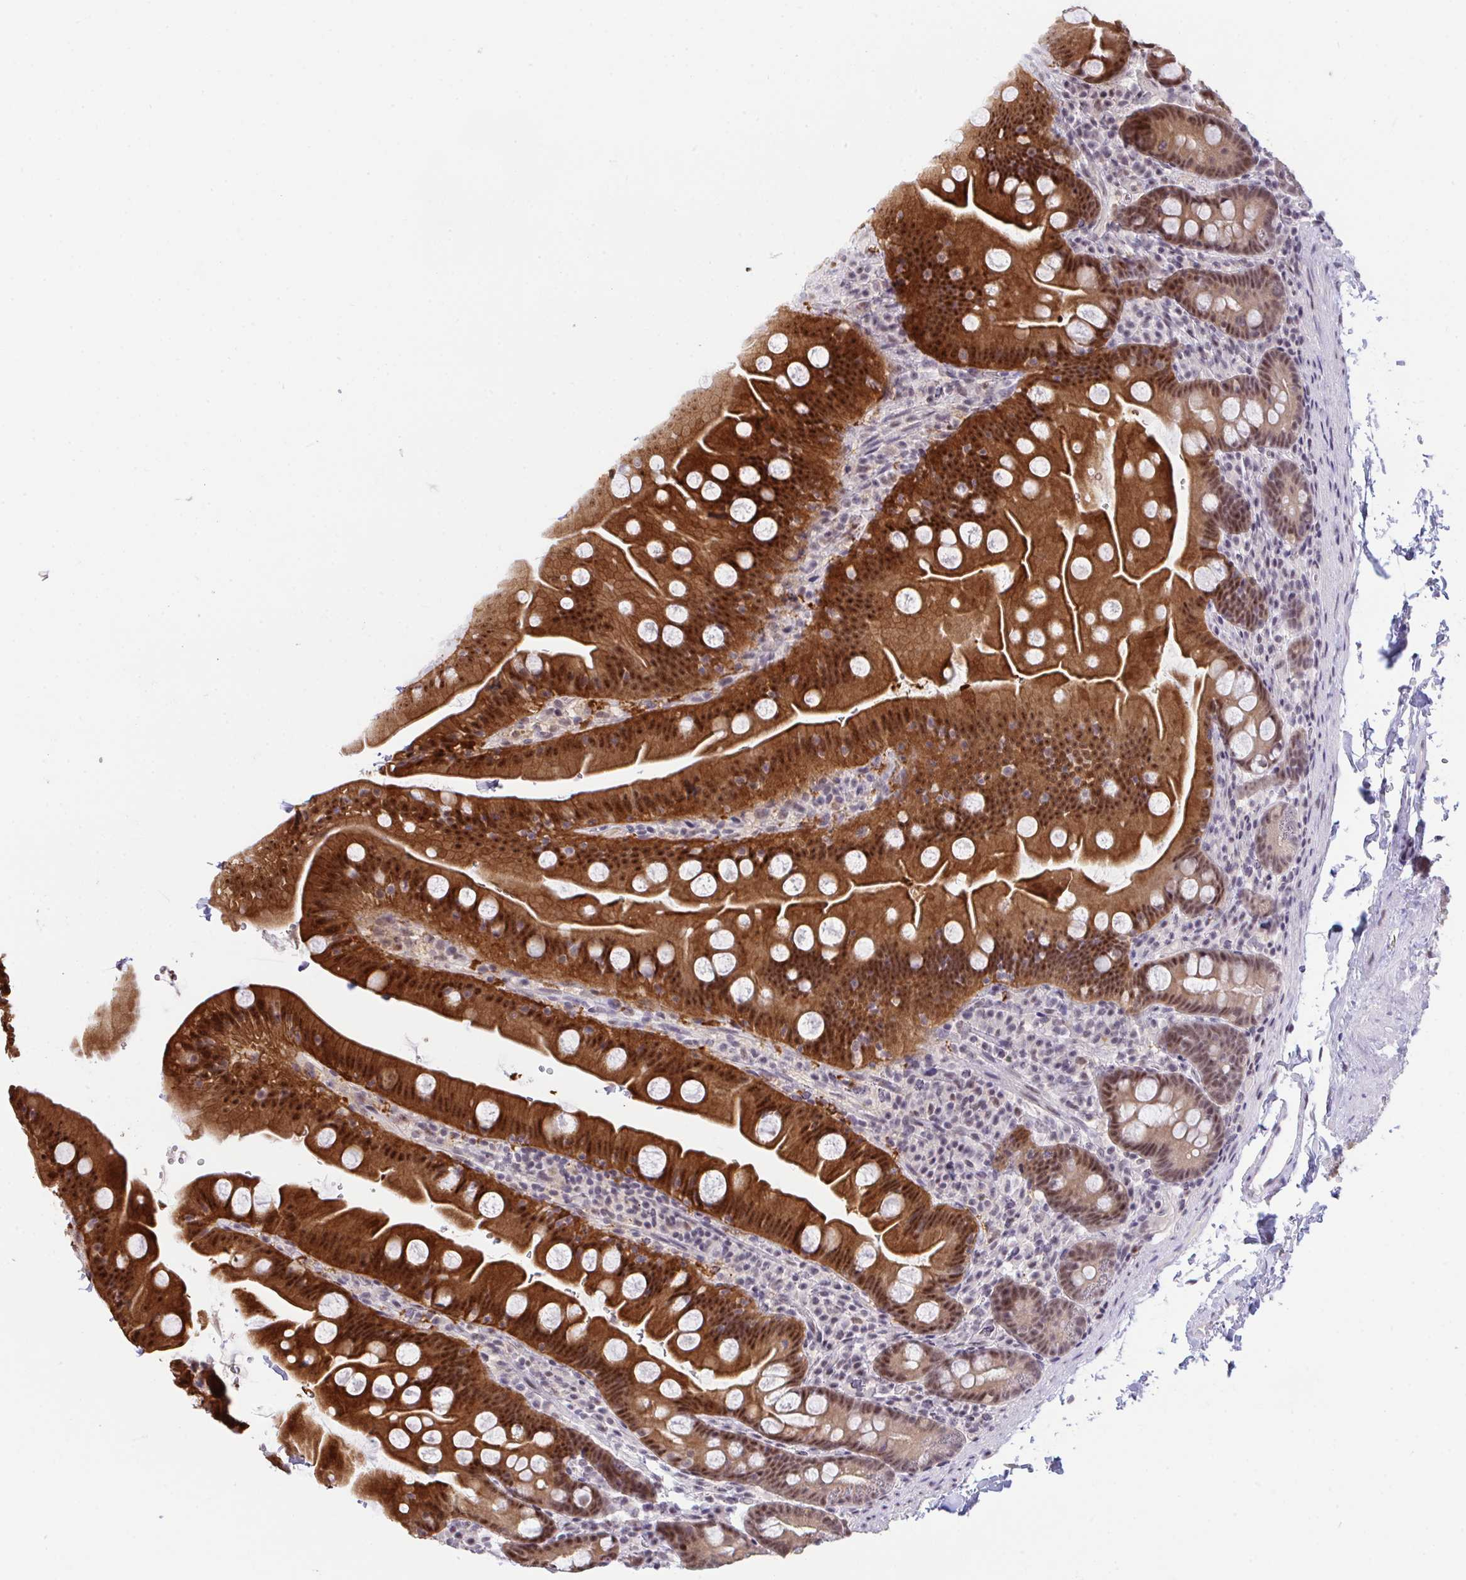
{"staining": {"intensity": "strong", "quantity": ">75%", "location": "cytoplasmic/membranous,nuclear"}, "tissue": "small intestine", "cell_type": "Glandular cells", "image_type": "normal", "snomed": [{"axis": "morphology", "description": "Normal tissue, NOS"}, {"axis": "topography", "description": "Small intestine"}], "caption": "Small intestine stained with DAB (3,3'-diaminobenzidine) immunohistochemistry demonstrates high levels of strong cytoplasmic/membranous,nuclear staining in about >75% of glandular cells.", "gene": "OR6K3", "patient": {"sex": "female", "age": 68}}